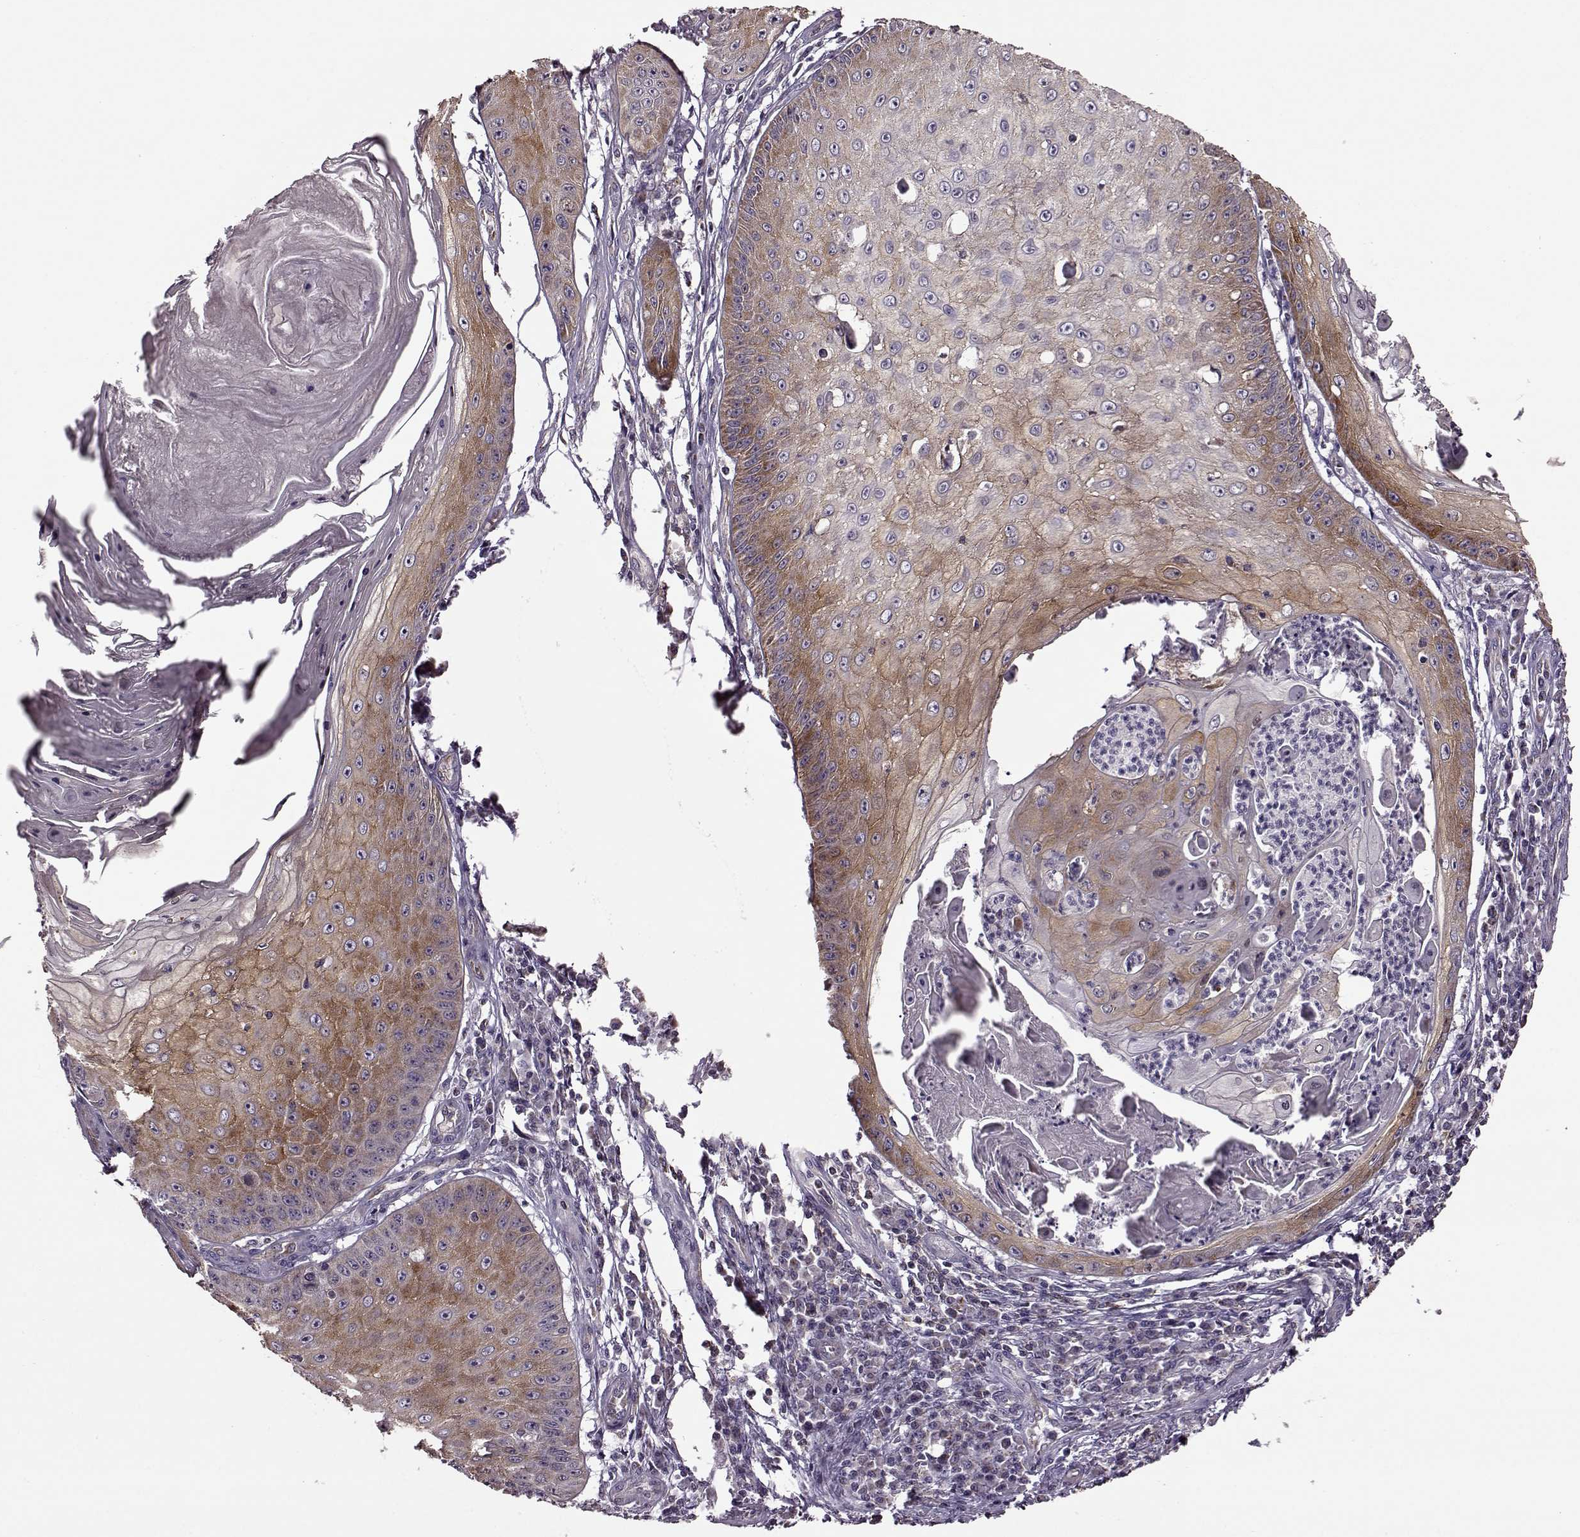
{"staining": {"intensity": "moderate", "quantity": ">75%", "location": "cytoplasmic/membranous"}, "tissue": "skin cancer", "cell_type": "Tumor cells", "image_type": "cancer", "snomed": [{"axis": "morphology", "description": "Squamous cell carcinoma, NOS"}, {"axis": "topography", "description": "Skin"}], "caption": "Immunohistochemistry (IHC) image of skin cancer stained for a protein (brown), which displays medium levels of moderate cytoplasmic/membranous positivity in about >75% of tumor cells.", "gene": "MTSS1", "patient": {"sex": "male", "age": 70}}